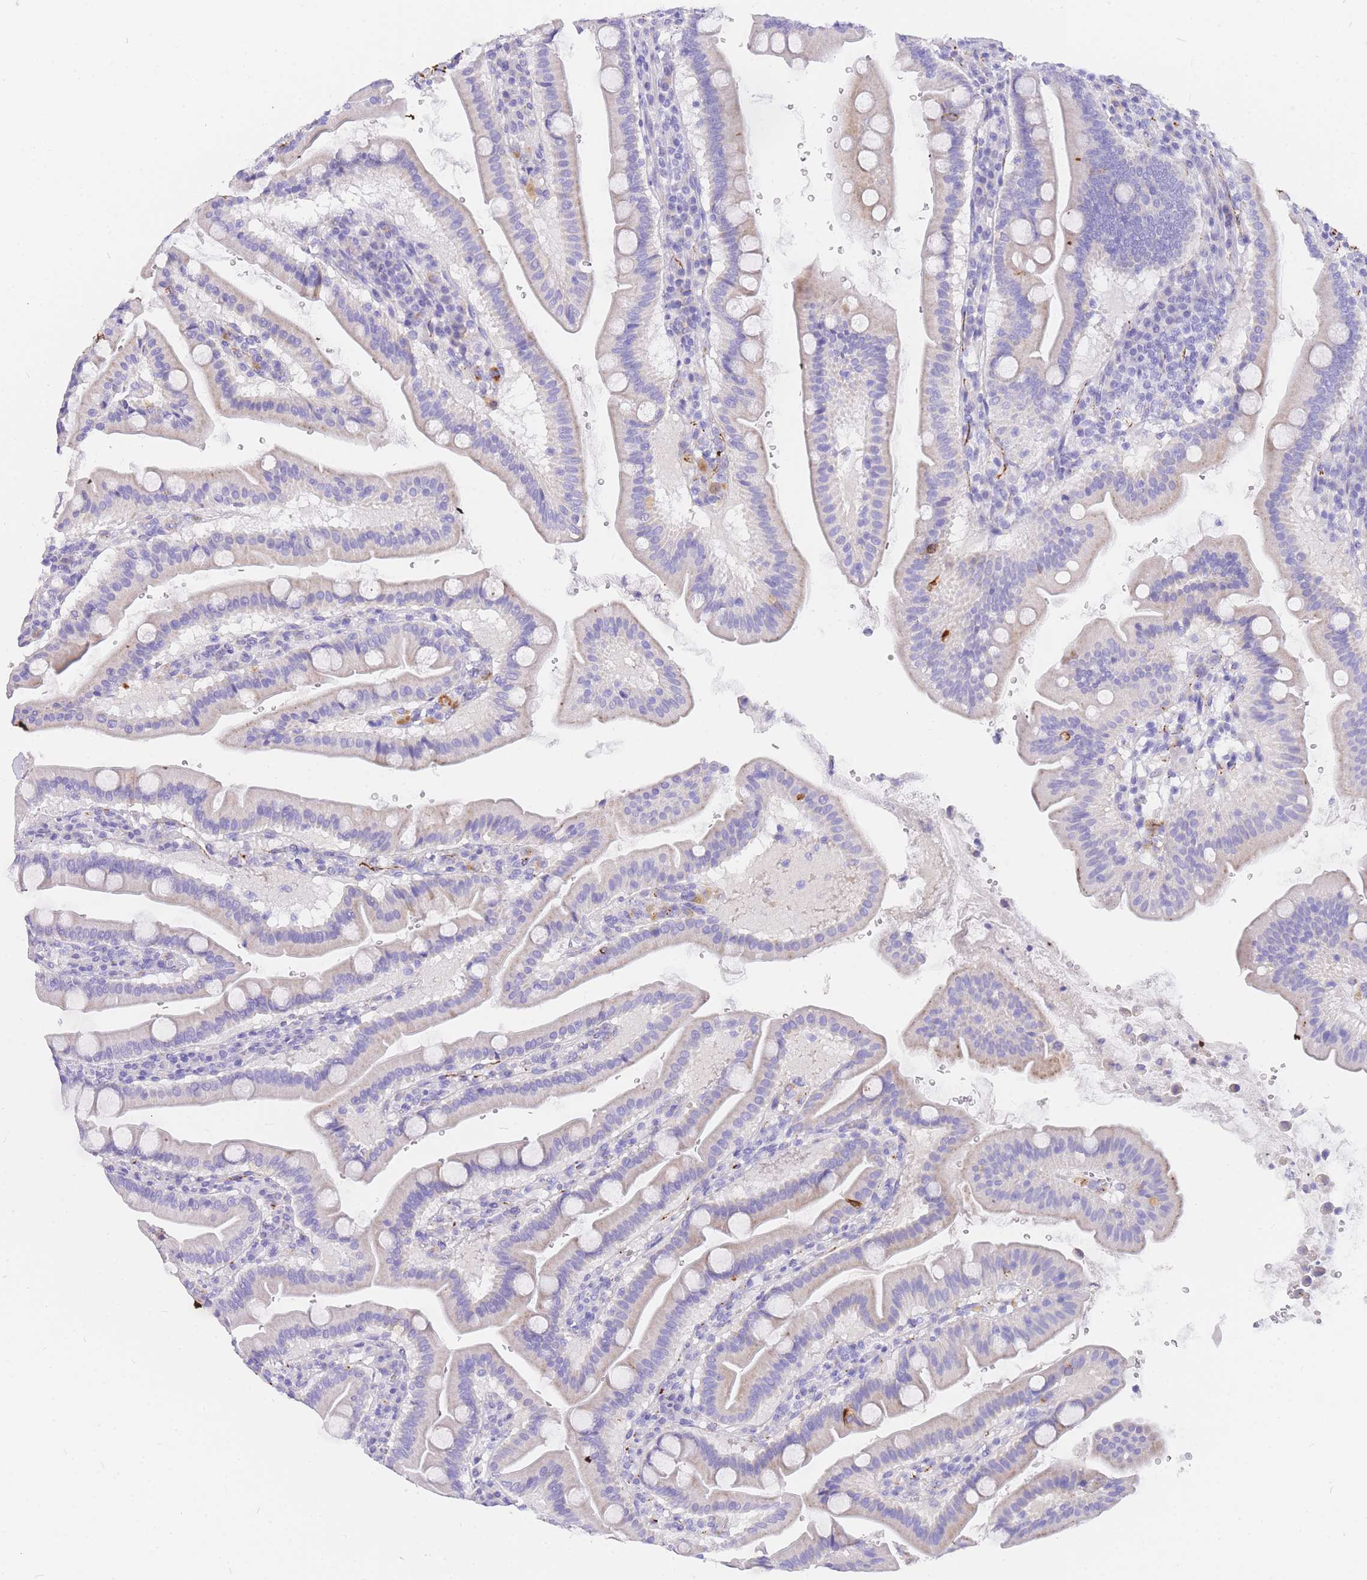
{"staining": {"intensity": "negative", "quantity": "none", "location": "none"}, "tissue": "duodenum", "cell_type": "Glandular cells", "image_type": "normal", "snomed": [{"axis": "morphology", "description": "Normal tissue, NOS"}, {"axis": "morphology", "description": "Adenocarcinoma, NOS"}, {"axis": "topography", "description": "Pancreas"}, {"axis": "topography", "description": "Duodenum"}], "caption": "The photomicrograph shows no significant expression in glandular cells of duodenum.", "gene": "UPK1A", "patient": {"sex": "male", "age": 50}}